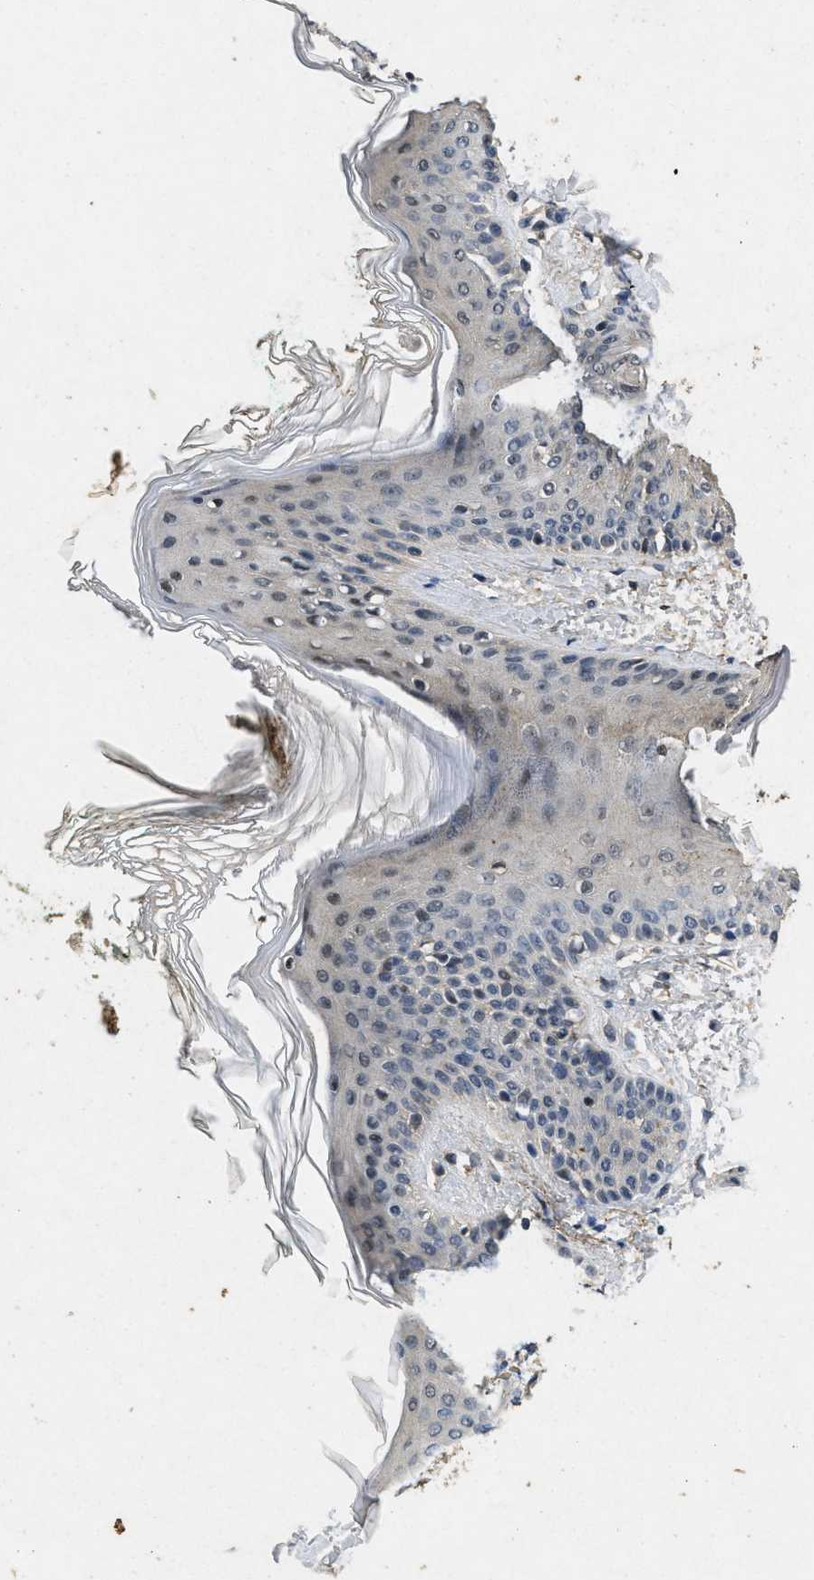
{"staining": {"intensity": "weak", "quantity": ">75%", "location": "cytoplasmic/membranous"}, "tissue": "skin", "cell_type": "Fibroblasts", "image_type": "normal", "snomed": [{"axis": "morphology", "description": "Normal tissue, NOS"}, {"axis": "topography", "description": "Skin"}], "caption": "This image displays normal skin stained with IHC to label a protein in brown. The cytoplasmic/membranous of fibroblasts show weak positivity for the protein. Nuclei are counter-stained blue.", "gene": "PAPOLG", "patient": {"sex": "male", "age": 16}}